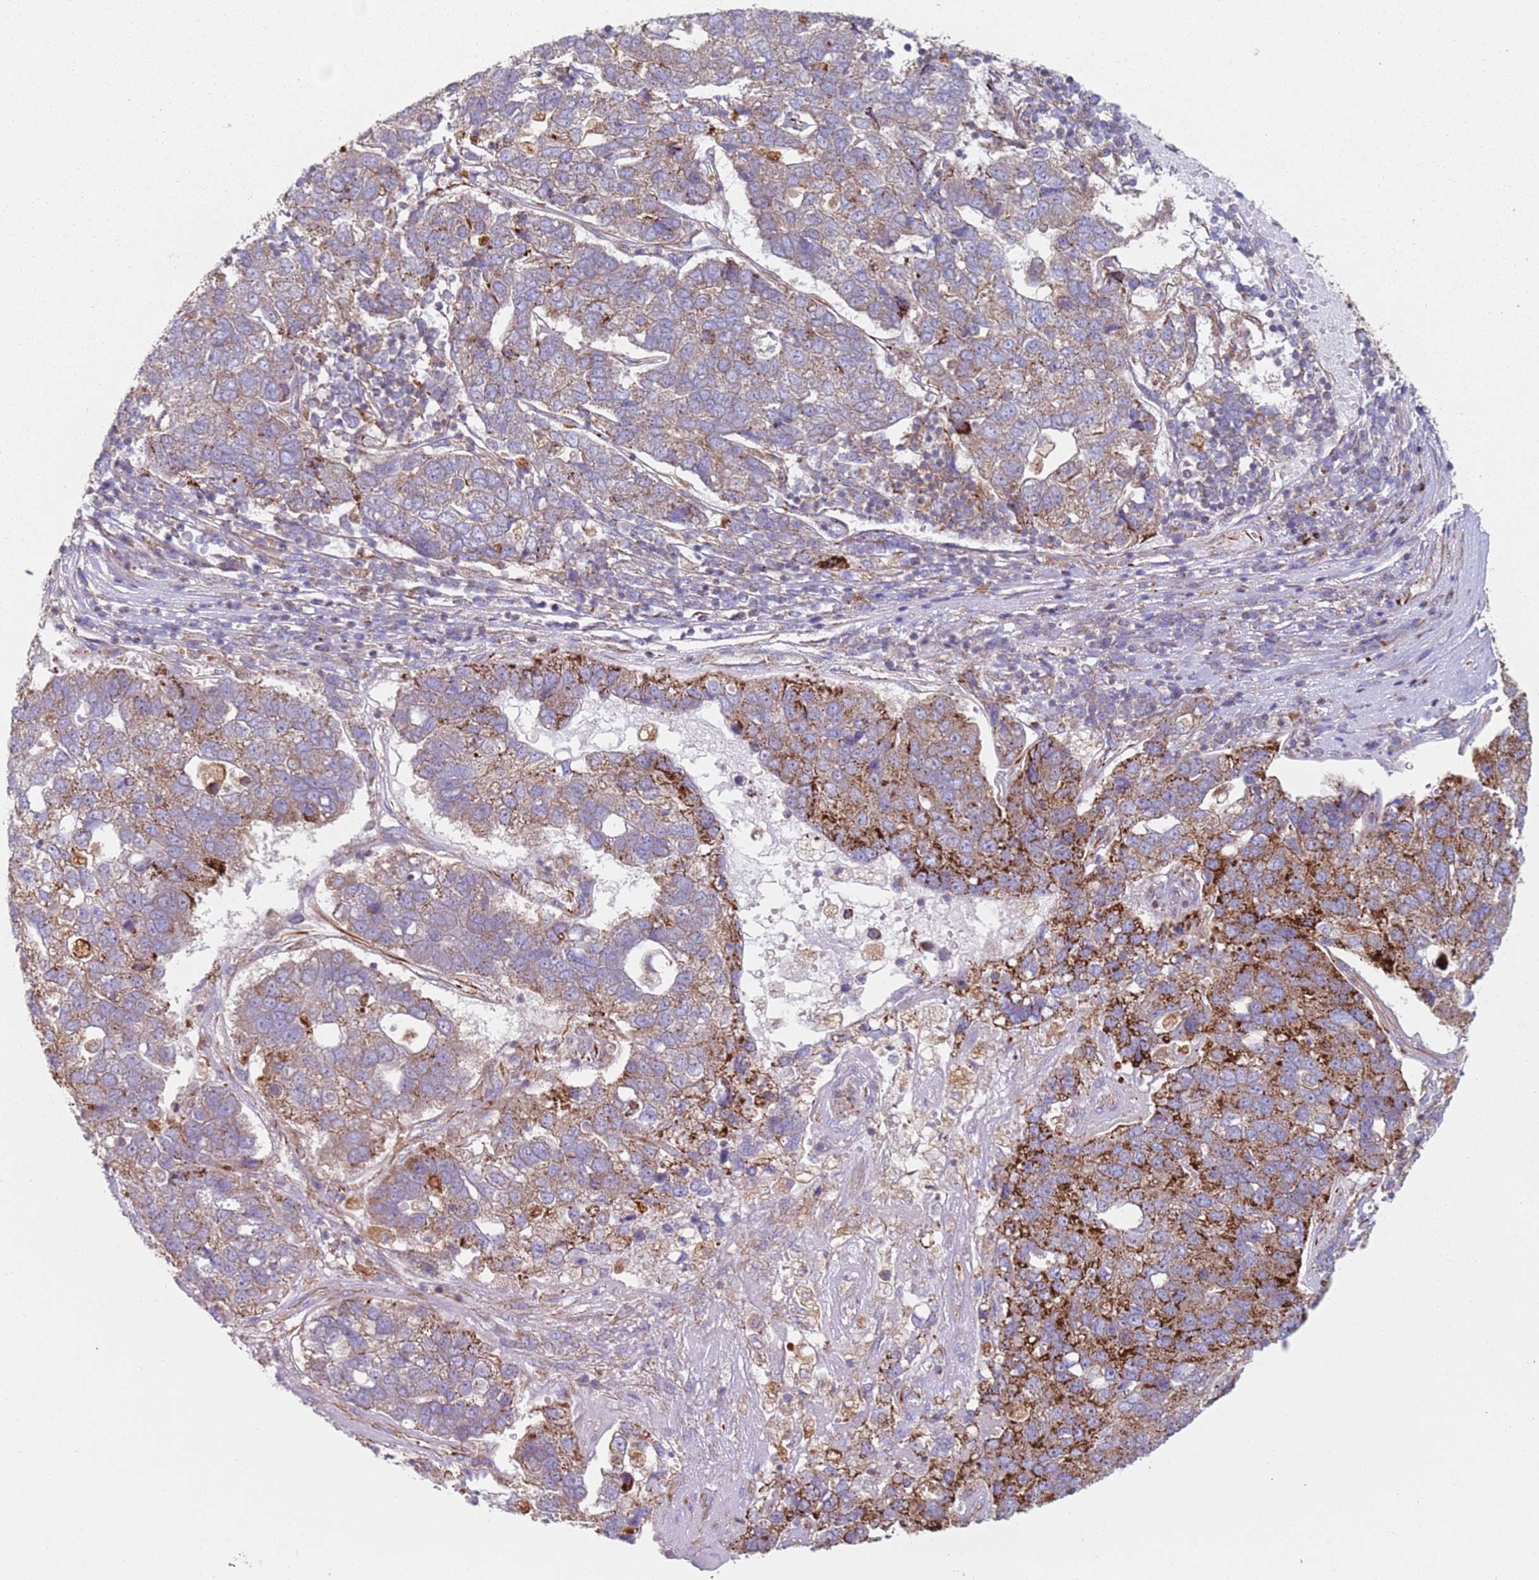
{"staining": {"intensity": "moderate", "quantity": ">75%", "location": "cytoplasmic/membranous"}, "tissue": "pancreatic cancer", "cell_type": "Tumor cells", "image_type": "cancer", "snomed": [{"axis": "morphology", "description": "Adenocarcinoma, NOS"}, {"axis": "topography", "description": "Pancreas"}], "caption": "Tumor cells exhibit medium levels of moderate cytoplasmic/membranous staining in about >75% of cells in human pancreatic cancer (adenocarcinoma).", "gene": "SNAPIN", "patient": {"sex": "female", "age": 61}}